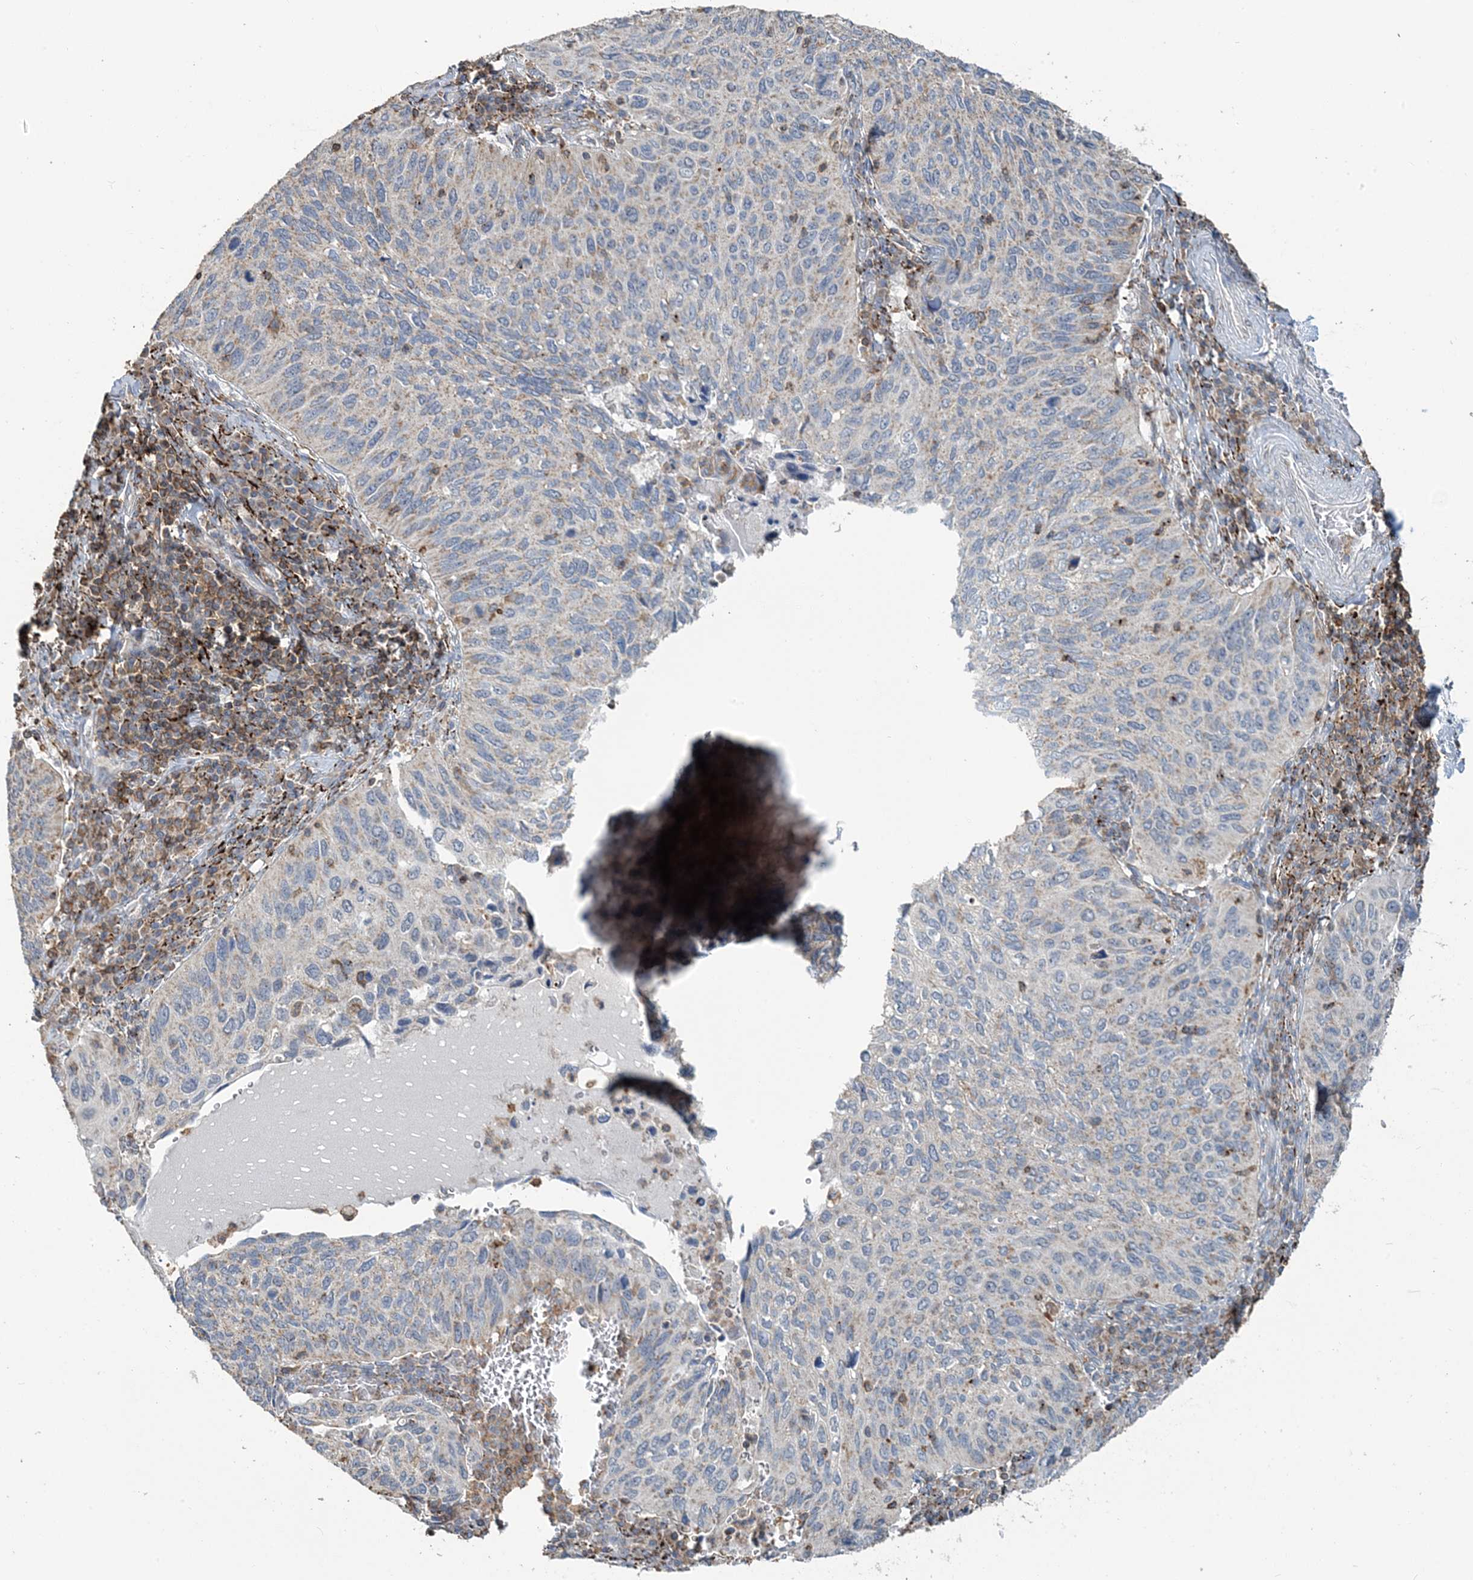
{"staining": {"intensity": "negative", "quantity": "none", "location": "none"}, "tissue": "cervical cancer", "cell_type": "Tumor cells", "image_type": "cancer", "snomed": [{"axis": "morphology", "description": "Squamous cell carcinoma, NOS"}, {"axis": "topography", "description": "Cervix"}], "caption": "Immunohistochemistry (IHC) photomicrograph of neoplastic tissue: cervical cancer (squamous cell carcinoma) stained with DAB (3,3'-diaminobenzidine) exhibits no significant protein positivity in tumor cells.", "gene": "TMLHE", "patient": {"sex": "female", "age": 38}}